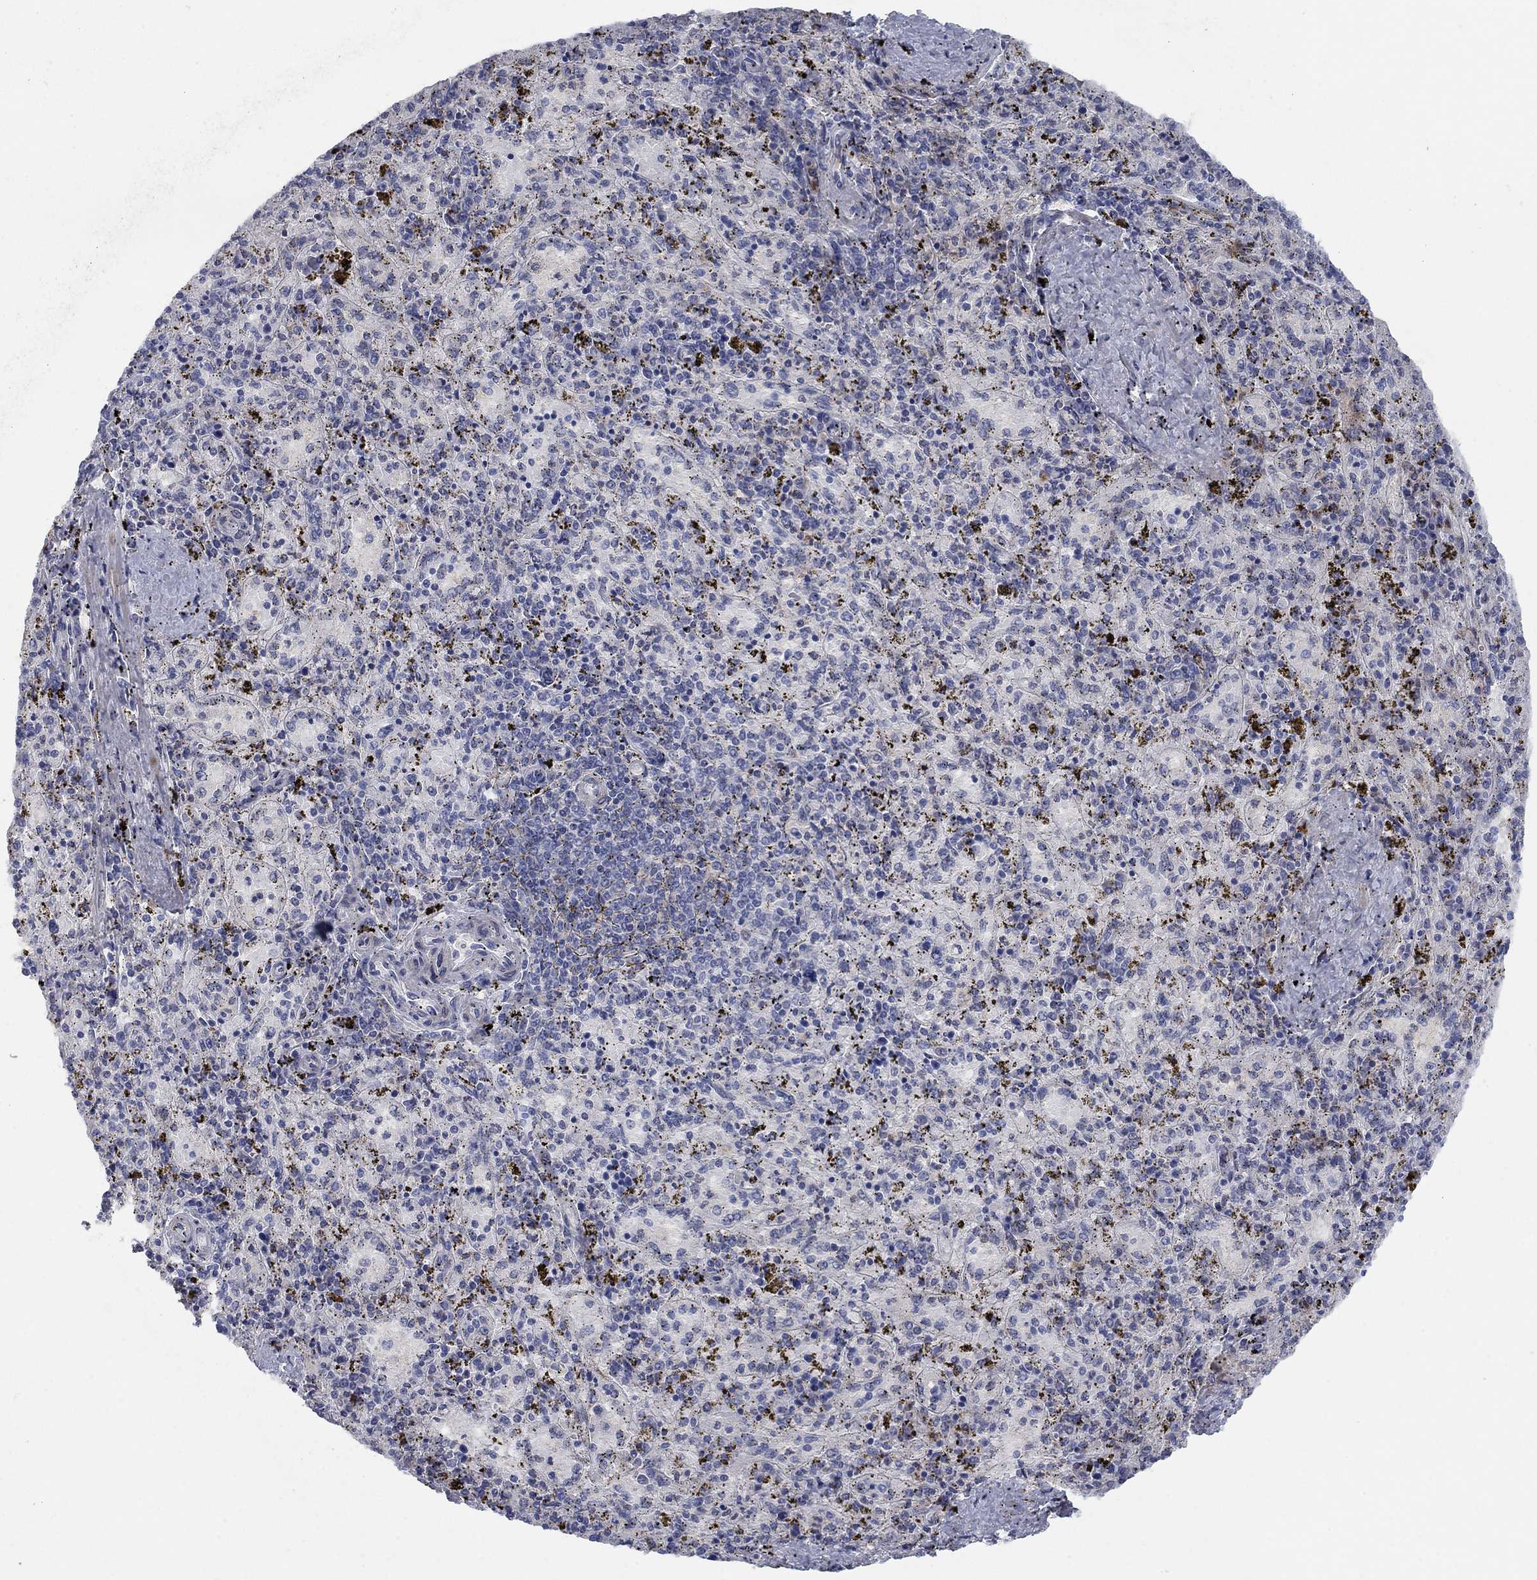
{"staining": {"intensity": "strong", "quantity": "<25%", "location": "cytoplasmic/membranous"}, "tissue": "spleen", "cell_type": "Cells in red pulp", "image_type": "normal", "snomed": [{"axis": "morphology", "description": "Normal tissue, NOS"}, {"axis": "topography", "description": "Spleen"}], "caption": "Cells in red pulp demonstrate strong cytoplasmic/membranous staining in about <25% of cells in benign spleen. The staining is performed using DAB (3,3'-diaminobenzidine) brown chromogen to label protein expression. The nuclei are counter-stained blue using hematoxylin.", "gene": "TMEM249", "patient": {"sex": "female", "age": 50}}